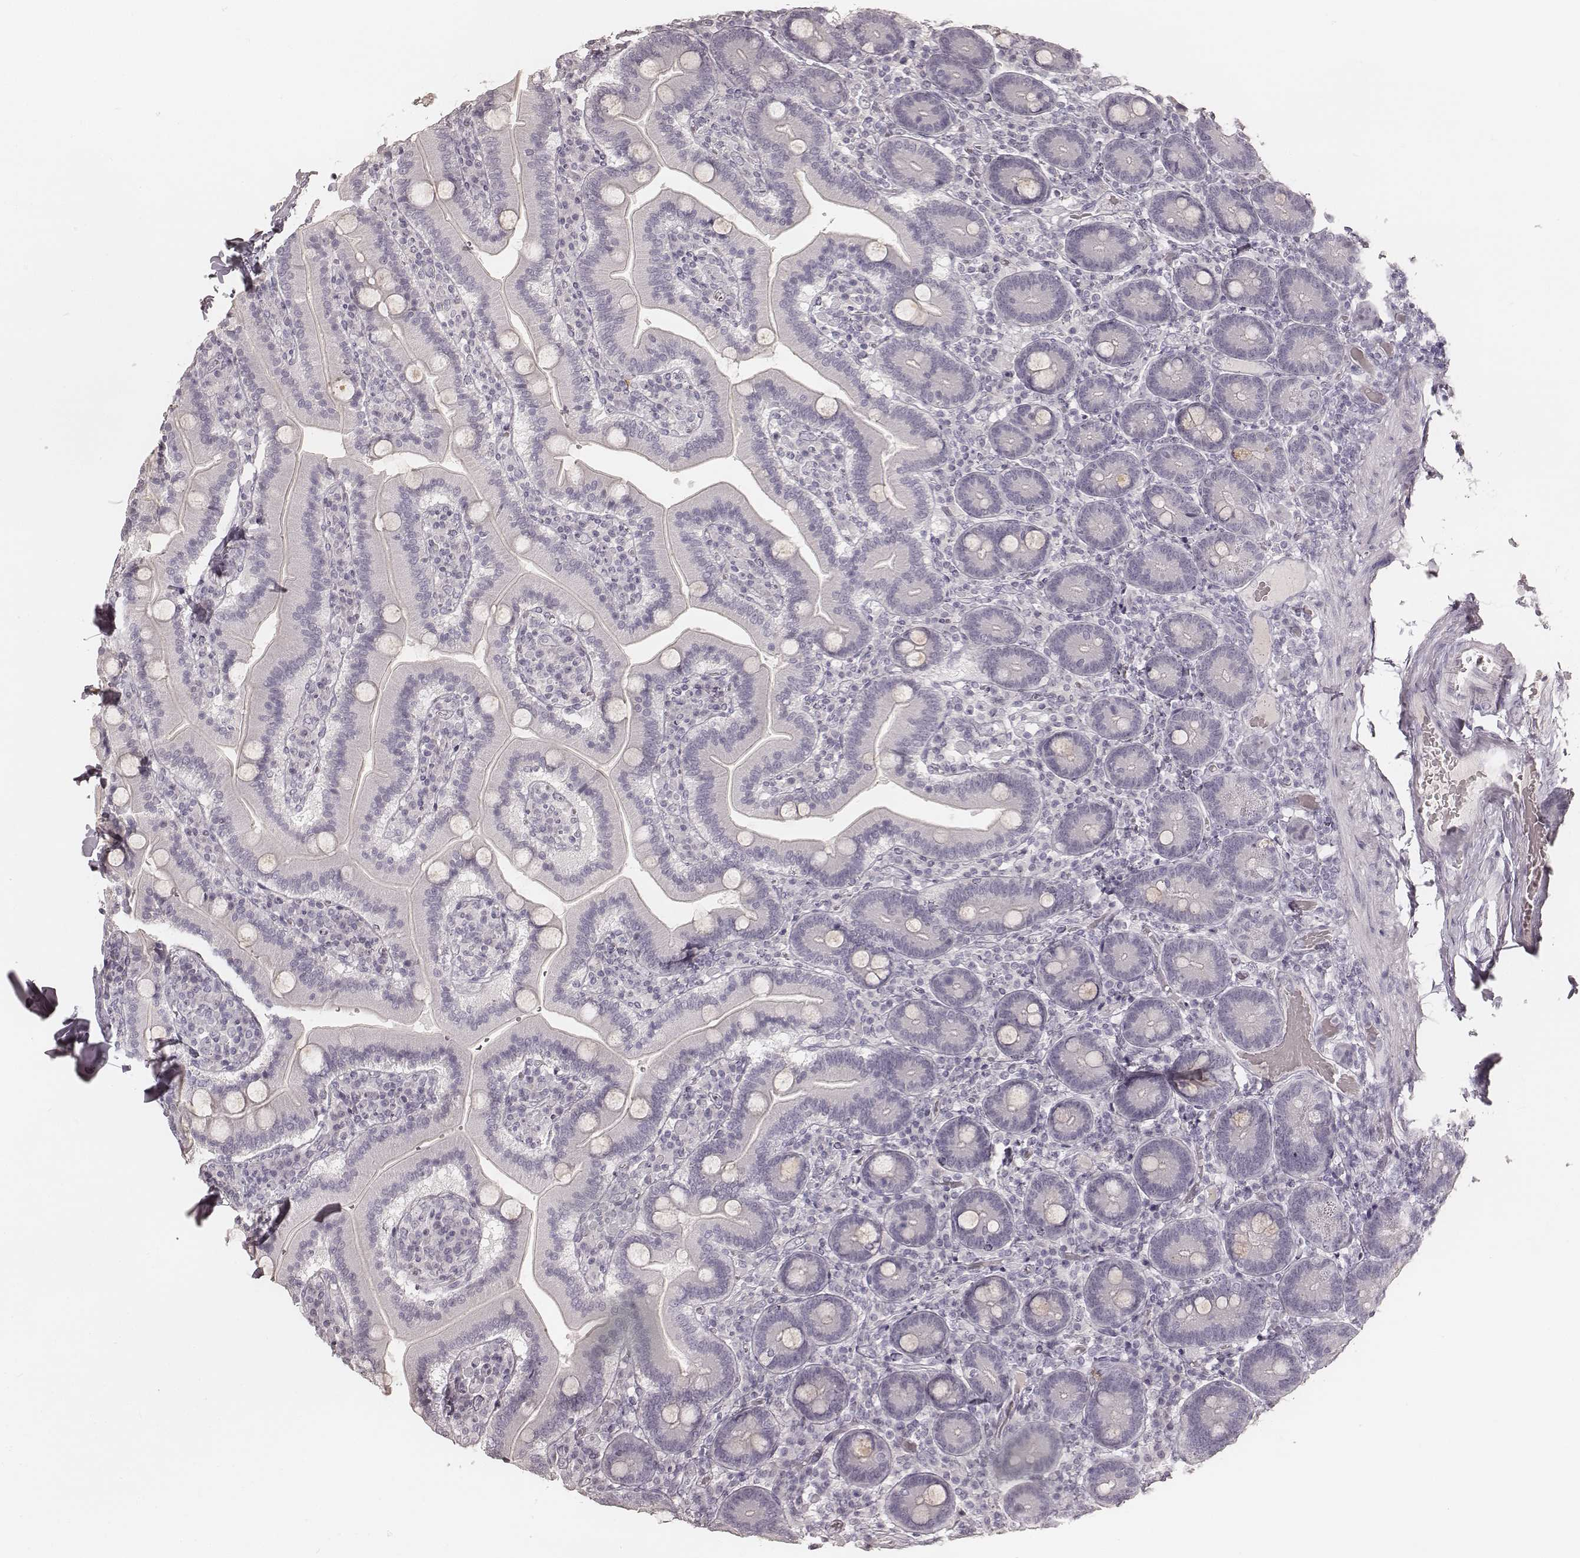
{"staining": {"intensity": "negative", "quantity": "none", "location": "none"}, "tissue": "duodenum", "cell_type": "Glandular cells", "image_type": "normal", "snomed": [{"axis": "morphology", "description": "Normal tissue, NOS"}, {"axis": "topography", "description": "Duodenum"}], "caption": "A histopathology image of human duodenum is negative for staining in glandular cells.", "gene": "KRT26", "patient": {"sex": "female", "age": 62}}